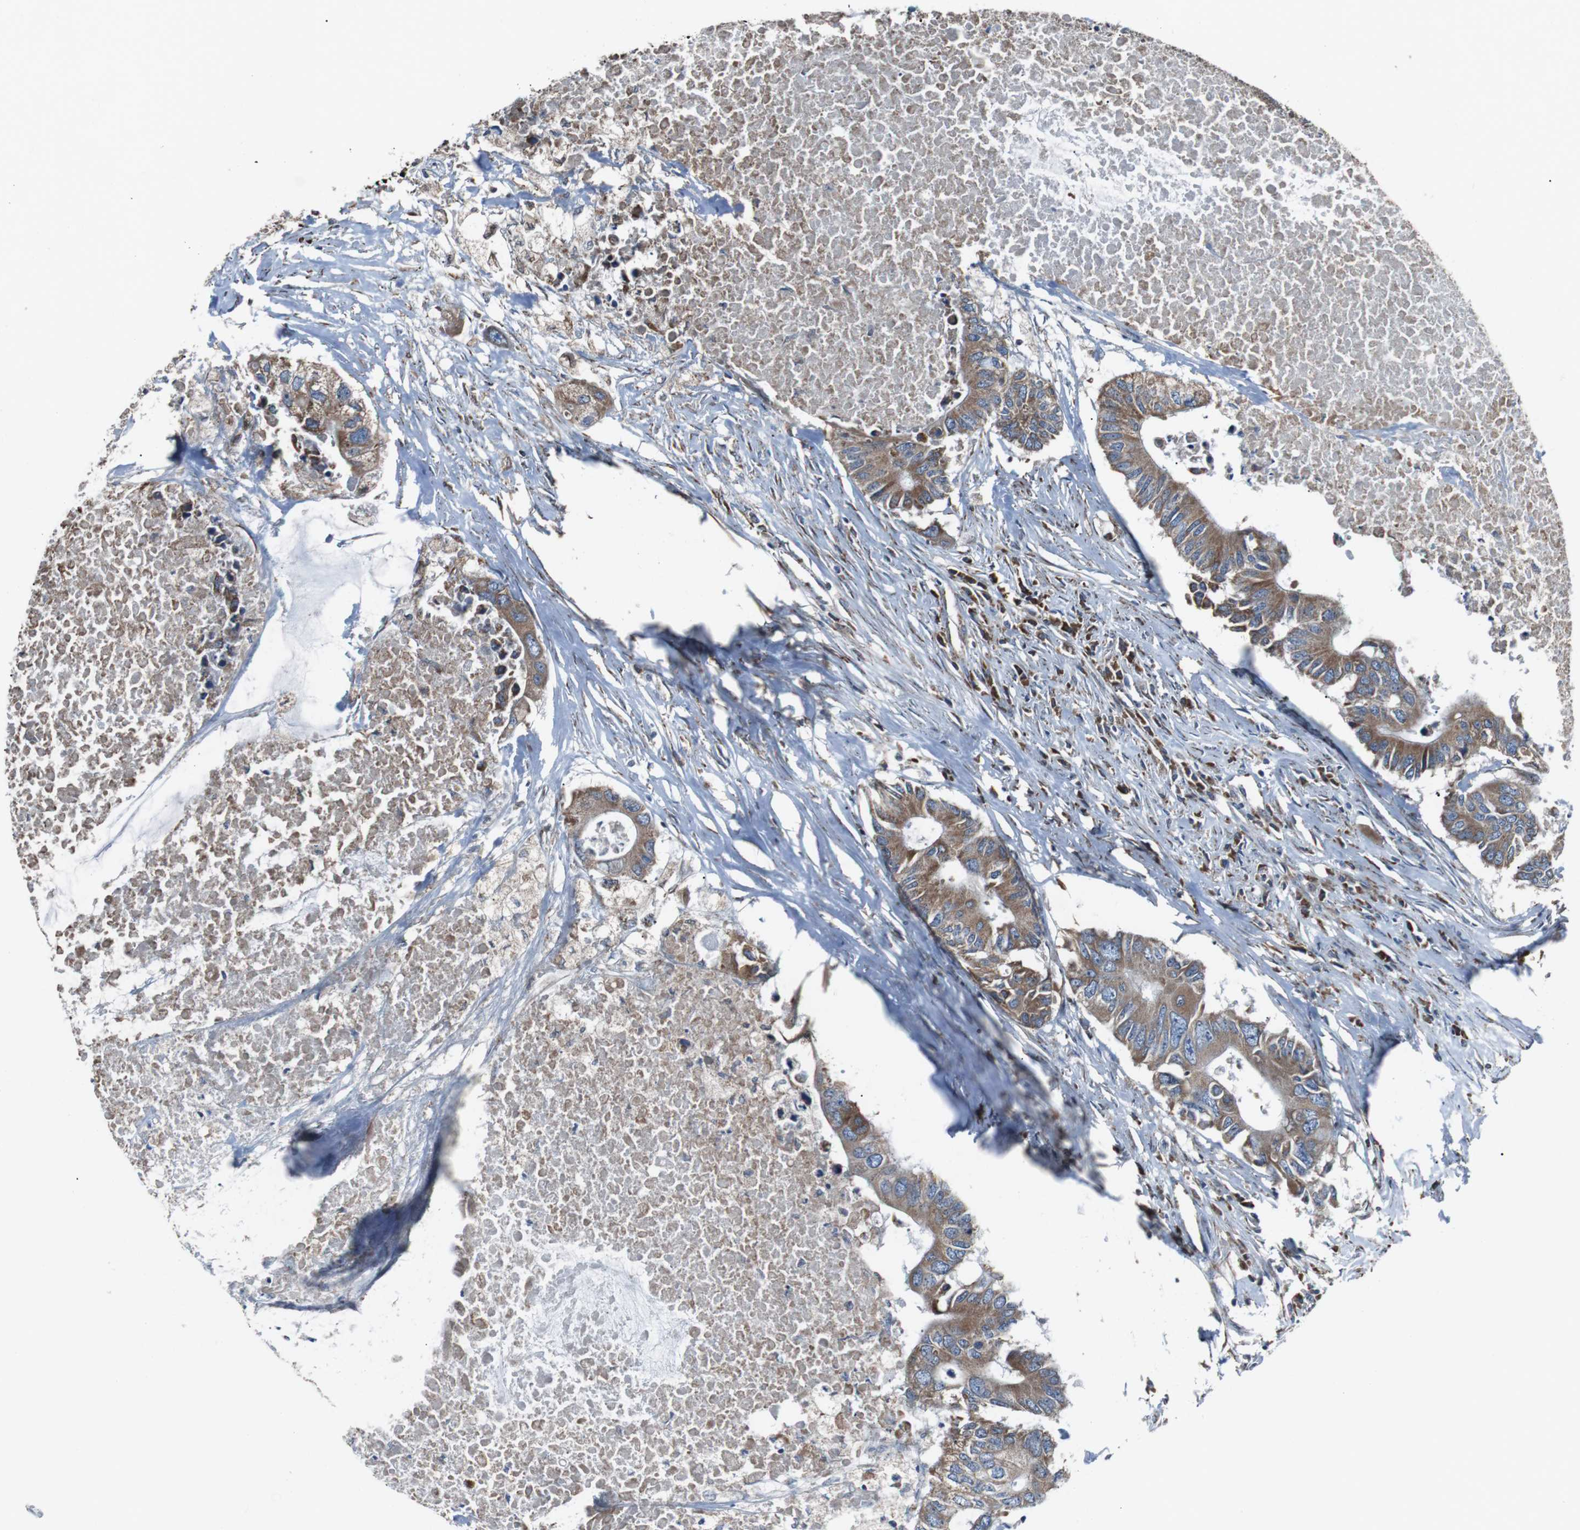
{"staining": {"intensity": "moderate", "quantity": ">75%", "location": "cytoplasmic/membranous"}, "tissue": "colorectal cancer", "cell_type": "Tumor cells", "image_type": "cancer", "snomed": [{"axis": "morphology", "description": "Adenocarcinoma, NOS"}, {"axis": "topography", "description": "Colon"}], "caption": "An IHC histopathology image of tumor tissue is shown. Protein staining in brown labels moderate cytoplasmic/membranous positivity in colorectal cancer (adenocarcinoma) within tumor cells.", "gene": "CISD2", "patient": {"sex": "male", "age": 71}}